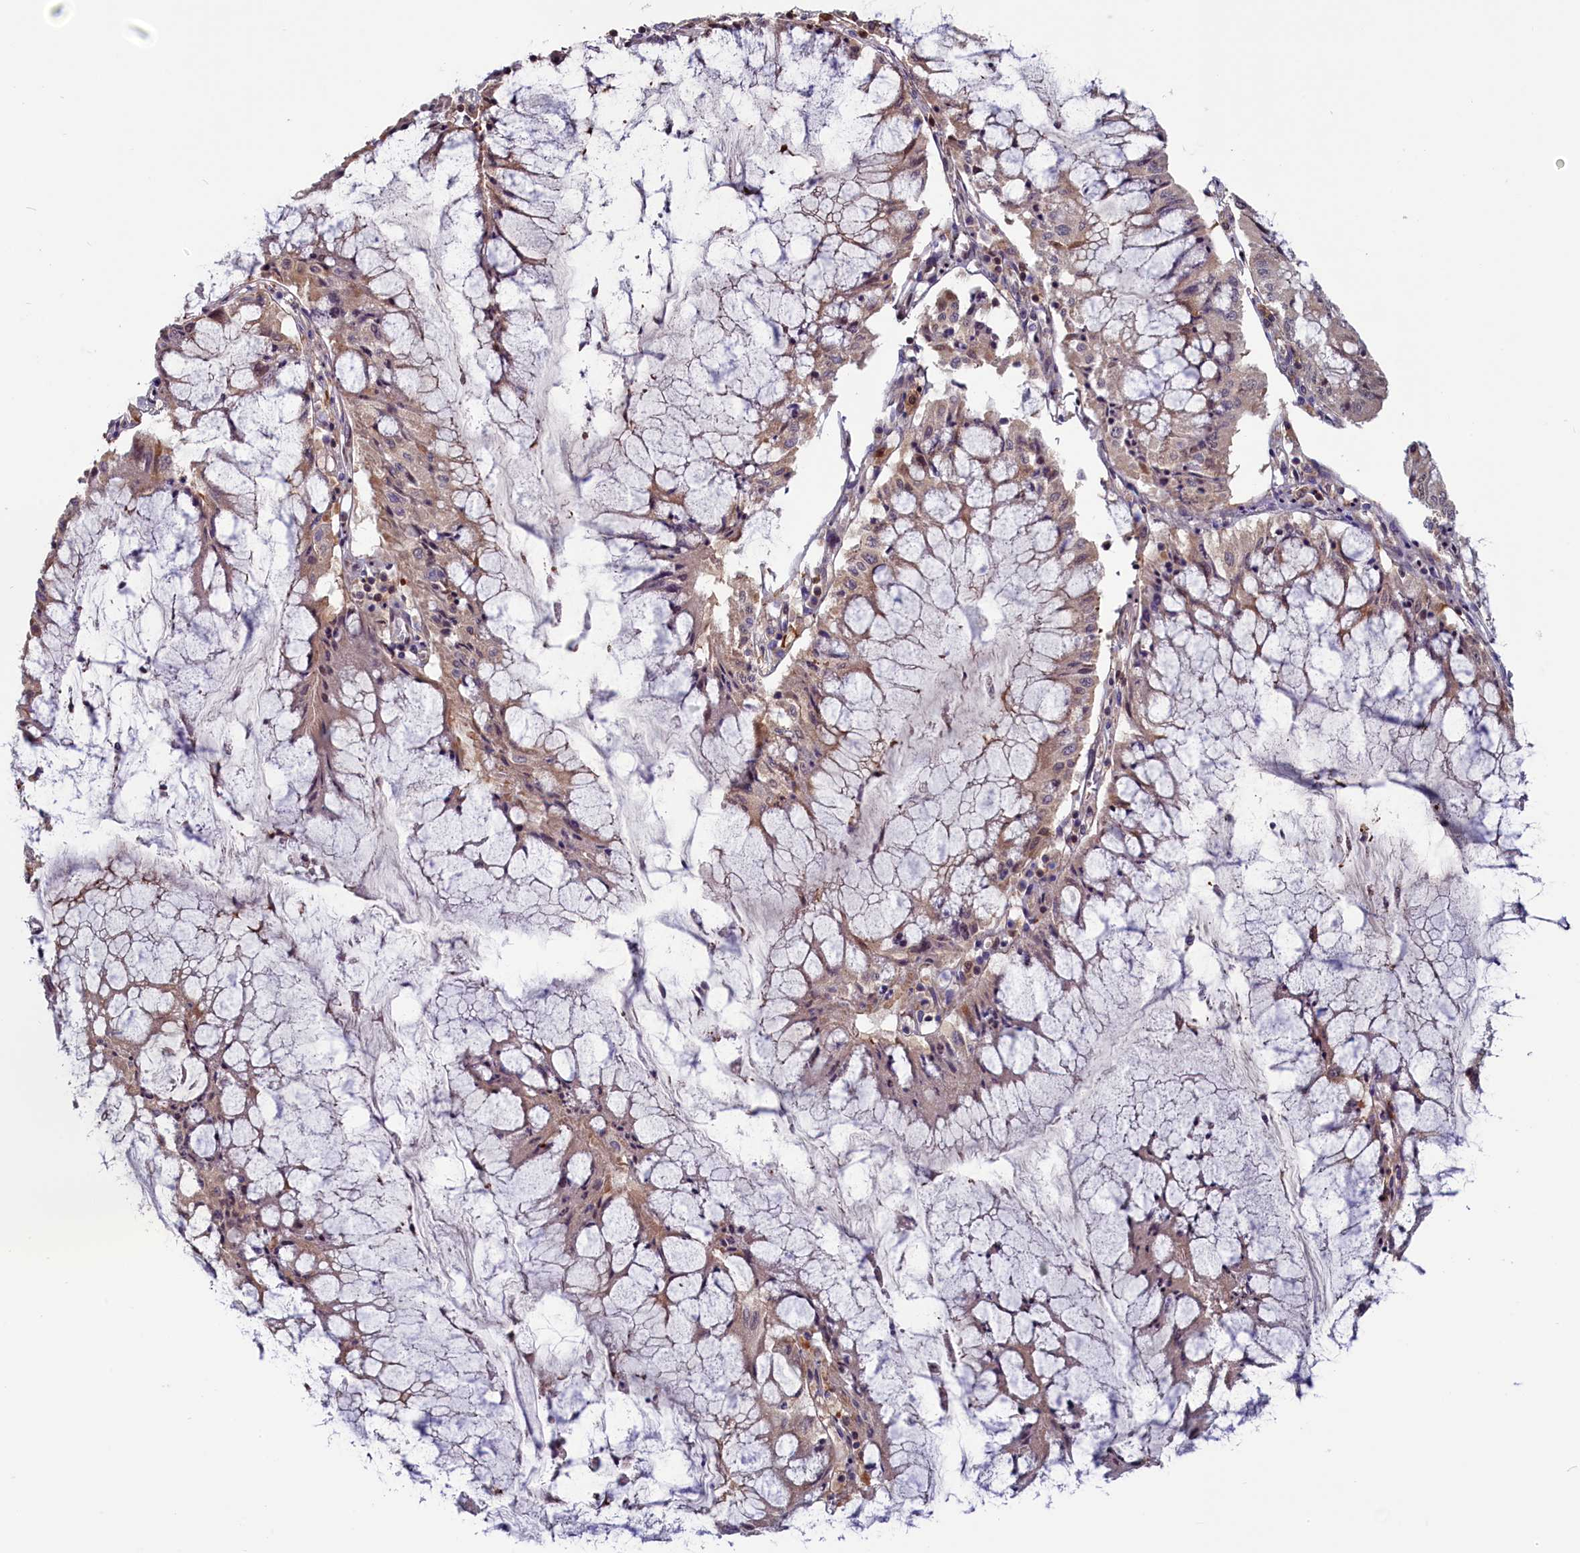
{"staining": {"intensity": "weak", "quantity": ">75%", "location": "cytoplasmic/membranous"}, "tissue": "pancreatic cancer", "cell_type": "Tumor cells", "image_type": "cancer", "snomed": [{"axis": "morphology", "description": "Adenocarcinoma, NOS"}, {"axis": "topography", "description": "Pancreas"}], "caption": "Human pancreatic adenocarcinoma stained for a protein (brown) shows weak cytoplasmic/membranous positive staining in approximately >75% of tumor cells.", "gene": "CIAPIN1", "patient": {"sex": "female", "age": 50}}